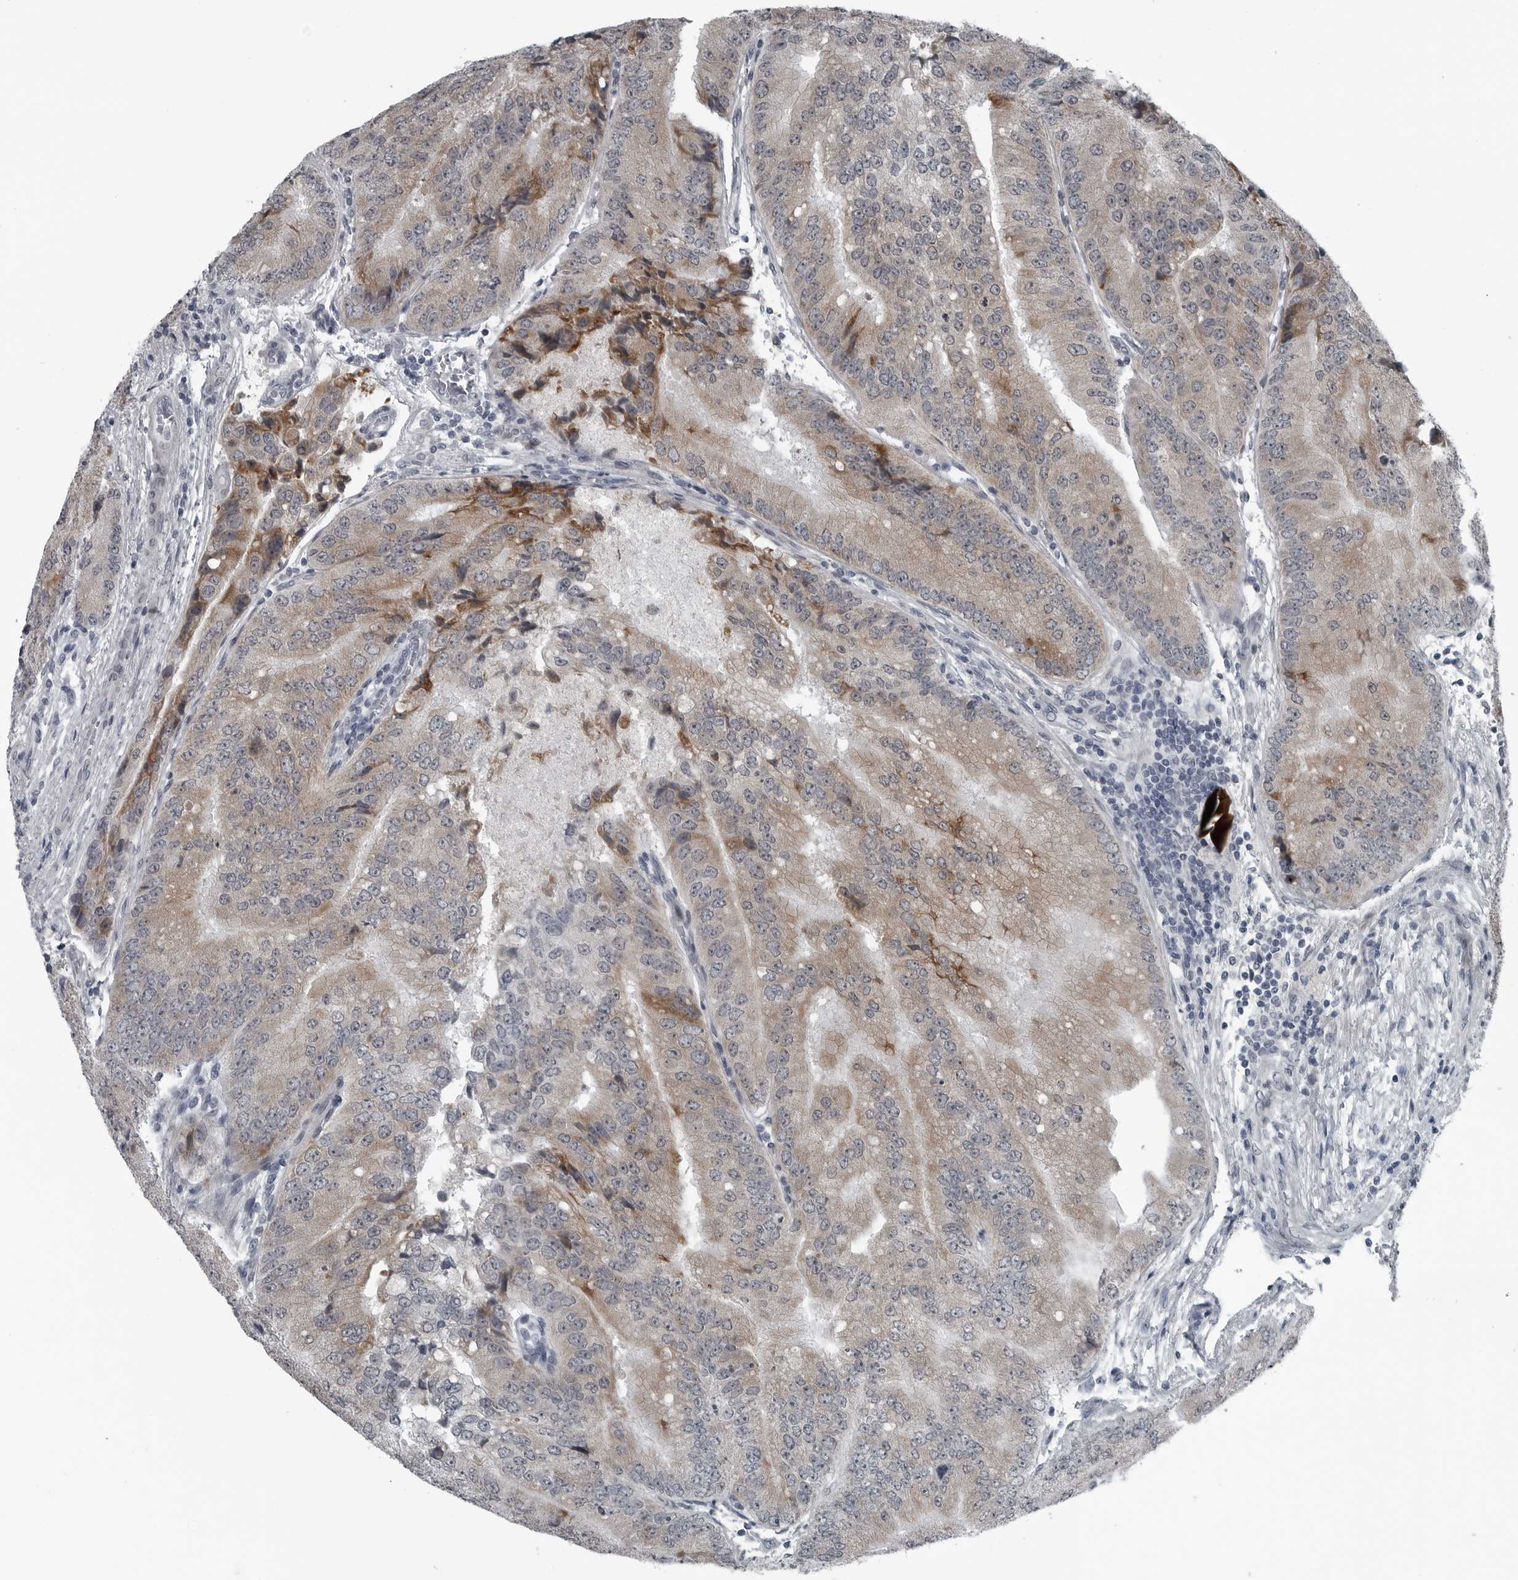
{"staining": {"intensity": "moderate", "quantity": "25%-75%", "location": "cytoplasmic/membranous"}, "tissue": "prostate cancer", "cell_type": "Tumor cells", "image_type": "cancer", "snomed": [{"axis": "morphology", "description": "Adenocarcinoma, High grade"}, {"axis": "topography", "description": "Prostate"}], "caption": "A photomicrograph showing moderate cytoplasmic/membranous expression in about 25%-75% of tumor cells in prostate cancer, as visualized by brown immunohistochemical staining.", "gene": "DNAAF11", "patient": {"sex": "male", "age": 70}}